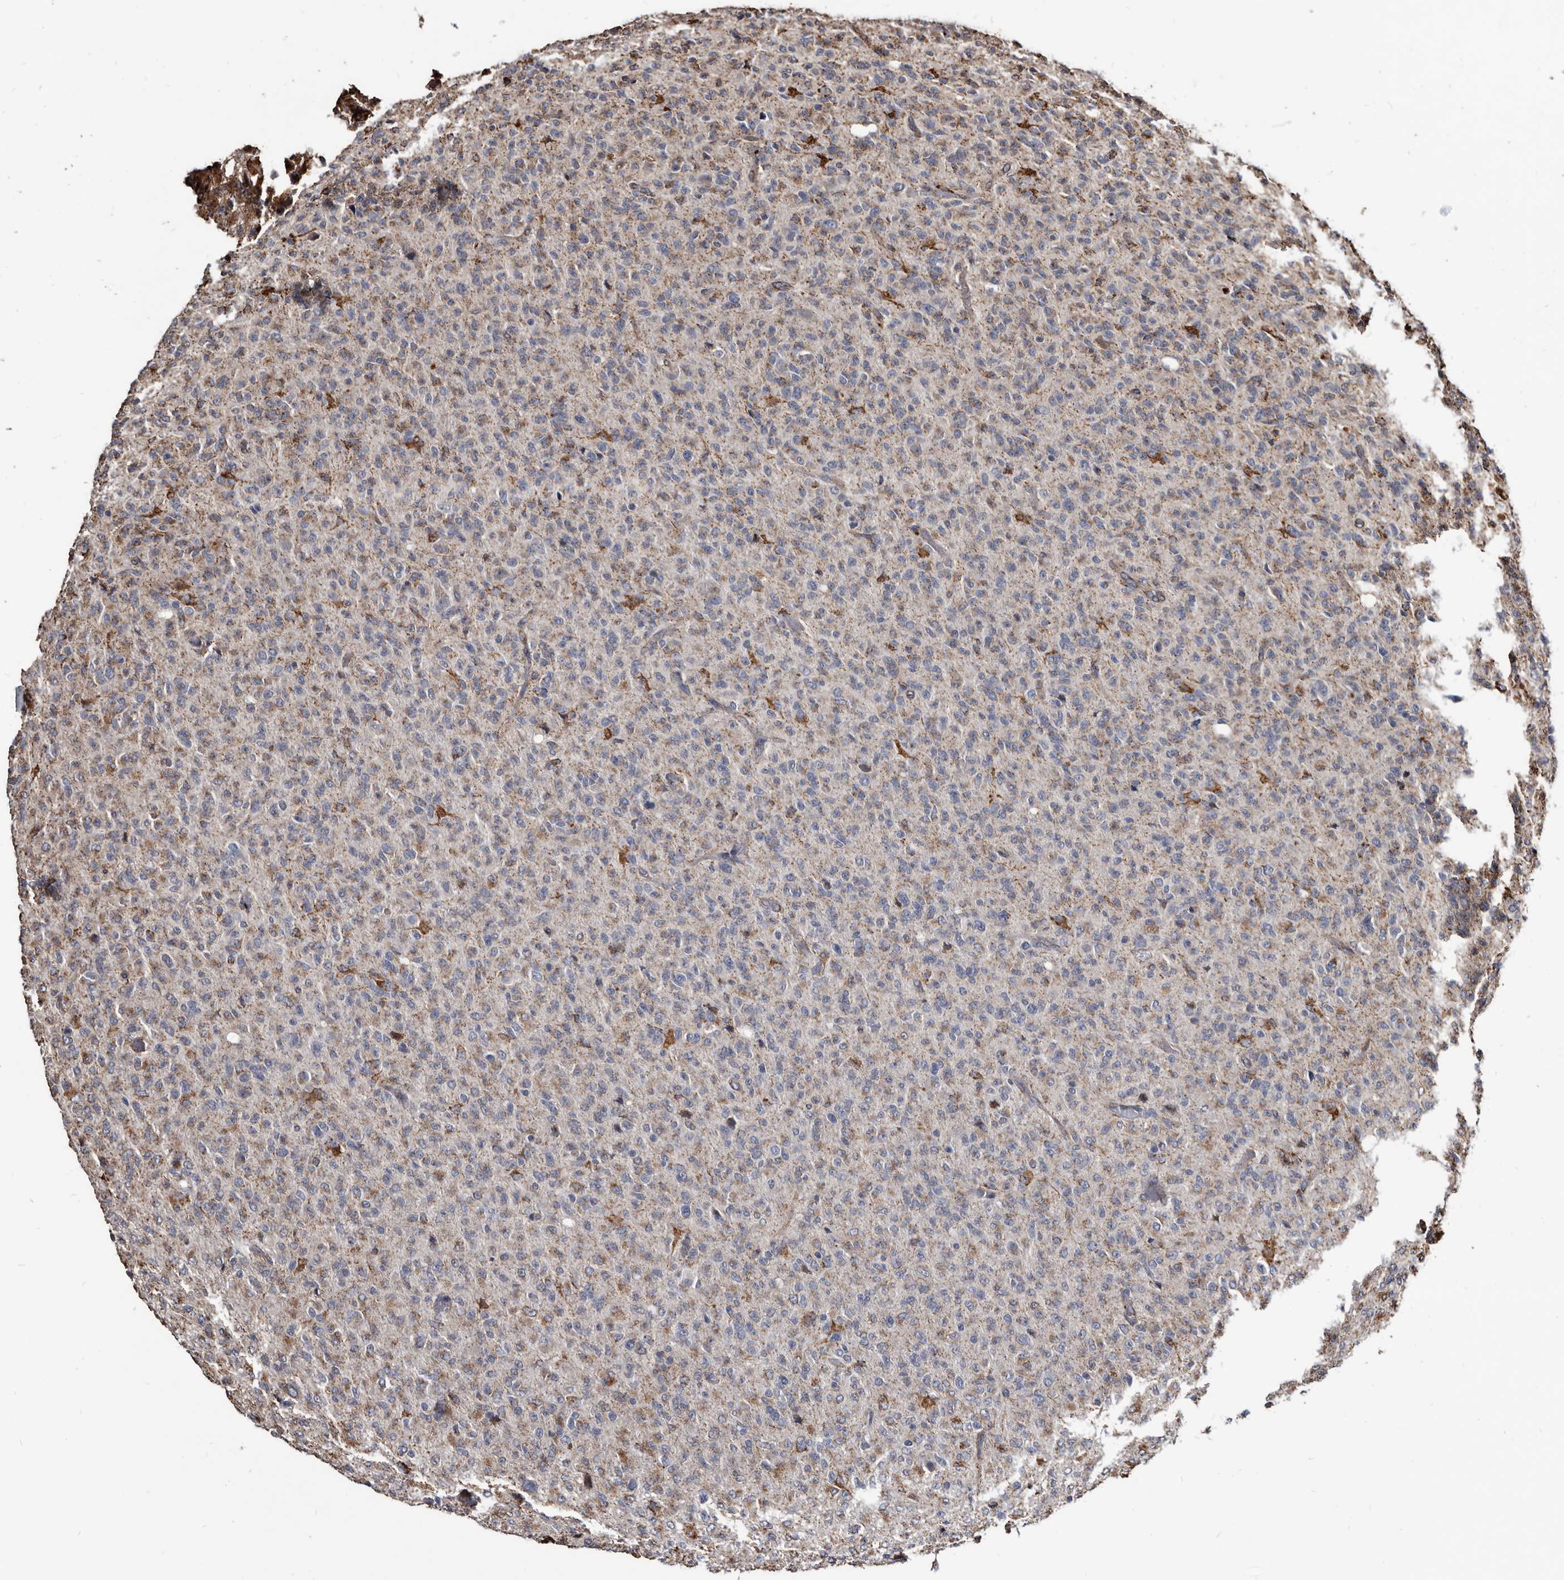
{"staining": {"intensity": "weak", "quantity": "25%-75%", "location": "cytoplasmic/membranous"}, "tissue": "glioma", "cell_type": "Tumor cells", "image_type": "cancer", "snomed": [{"axis": "morphology", "description": "Glioma, malignant, High grade"}, {"axis": "topography", "description": "Brain"}], "caption": "DAB immunohistochemical staining of human glioma displays weak cytoplasmic/membranous protein expression in about 25%-75% of tumor cells.", "gene": "CTSA", "patient": {"sex": "female", "age": 57}}